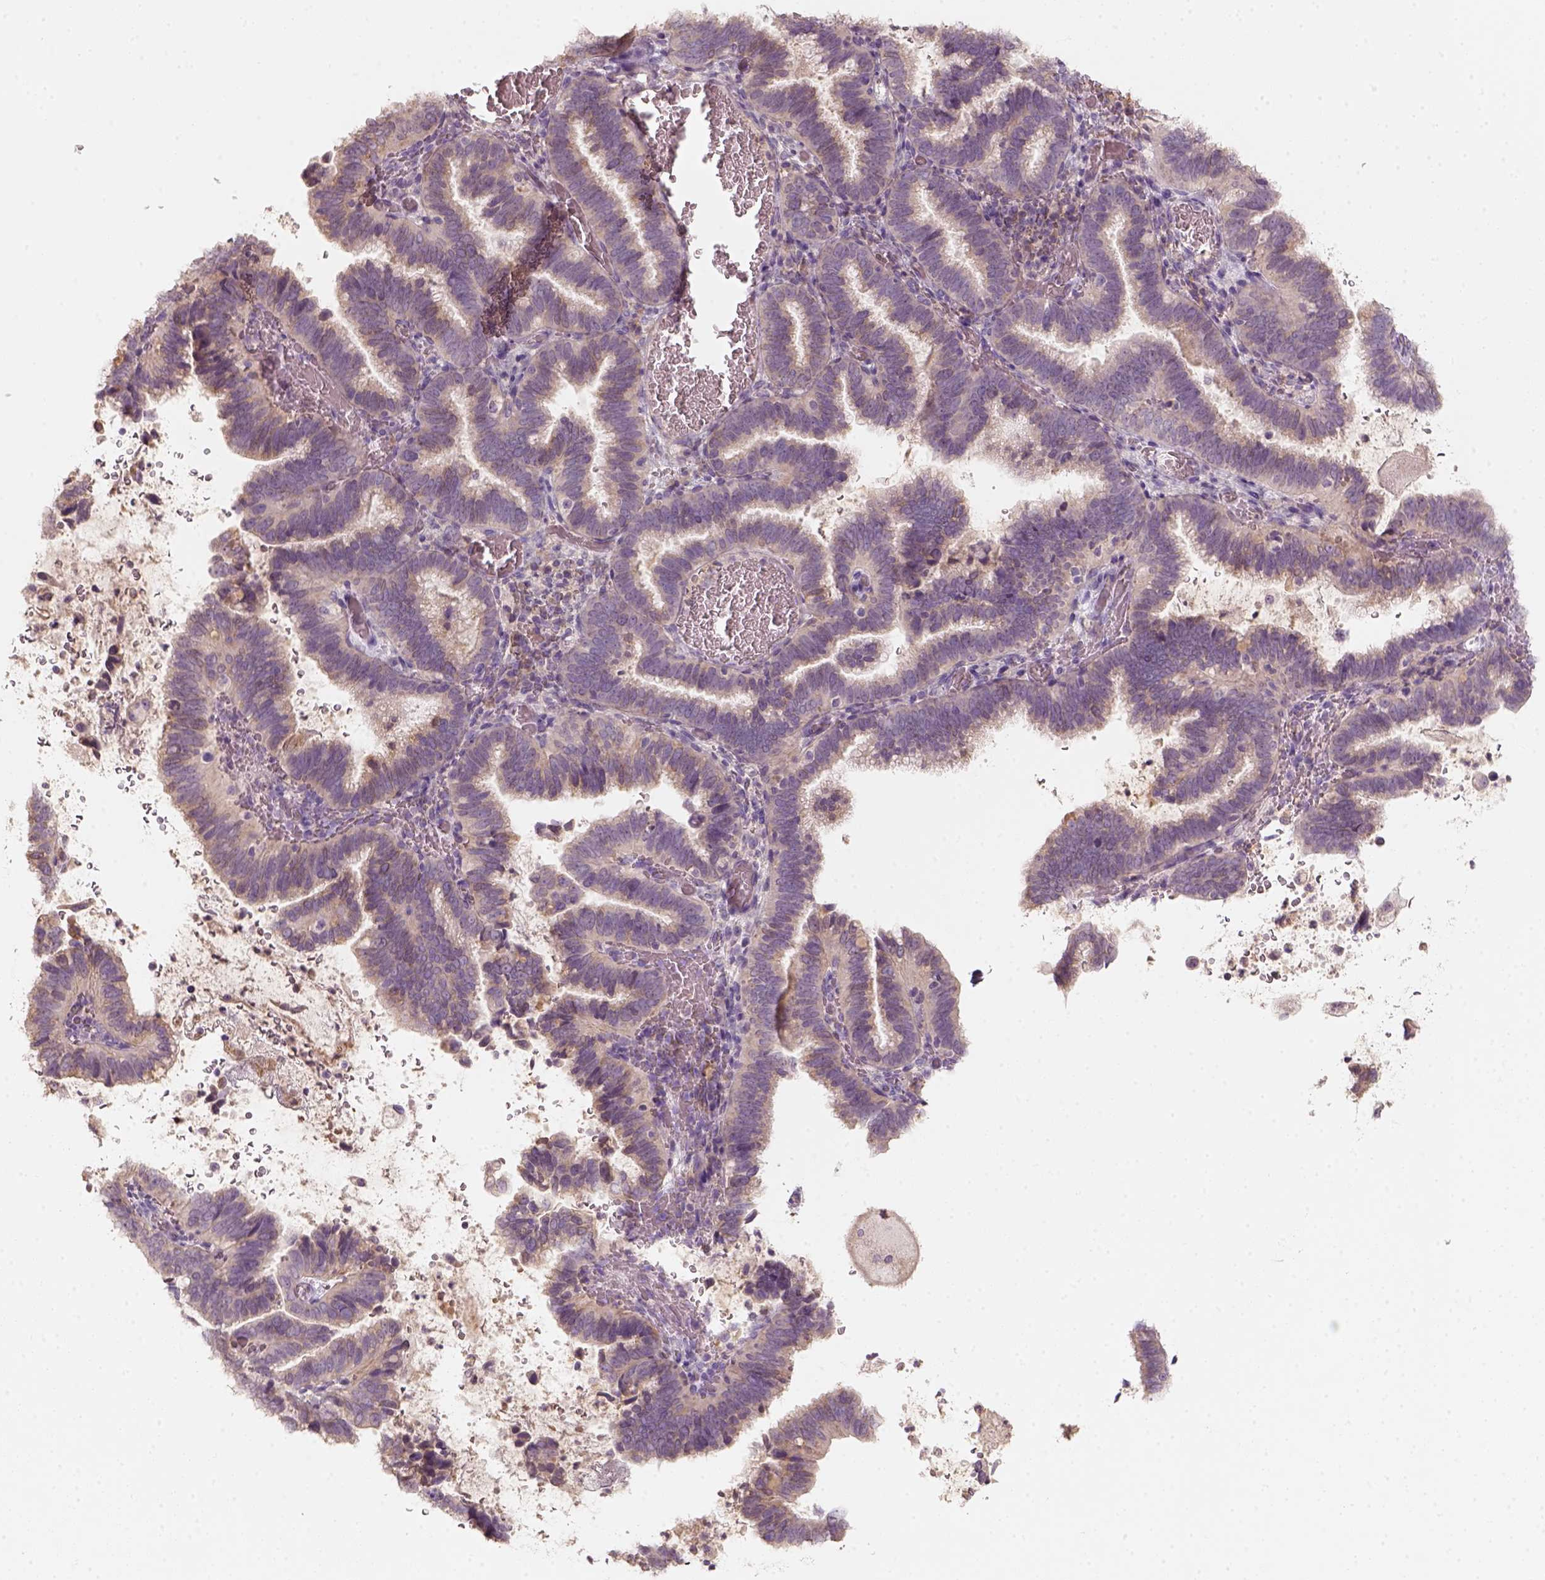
{"staining": {"intensity": "weak", "quantity": "<25%", "location": "cytoplasmic/membranous"}, "tissue": "cervical cancer", "cell_type": "Tumor cells", "image_type": "cancer", "snomed": [{"axis": "morphology", "description": "Adenocarcinoma, NOS"}, {"axis": "topography", "description": "Cervix"}], "caption": "Immunohistochemical staining of cervical cancer demonstrates no significant expression in tumor cells.", "gene": "AQP9", "patient": {"sex": "female", "age": 61}}